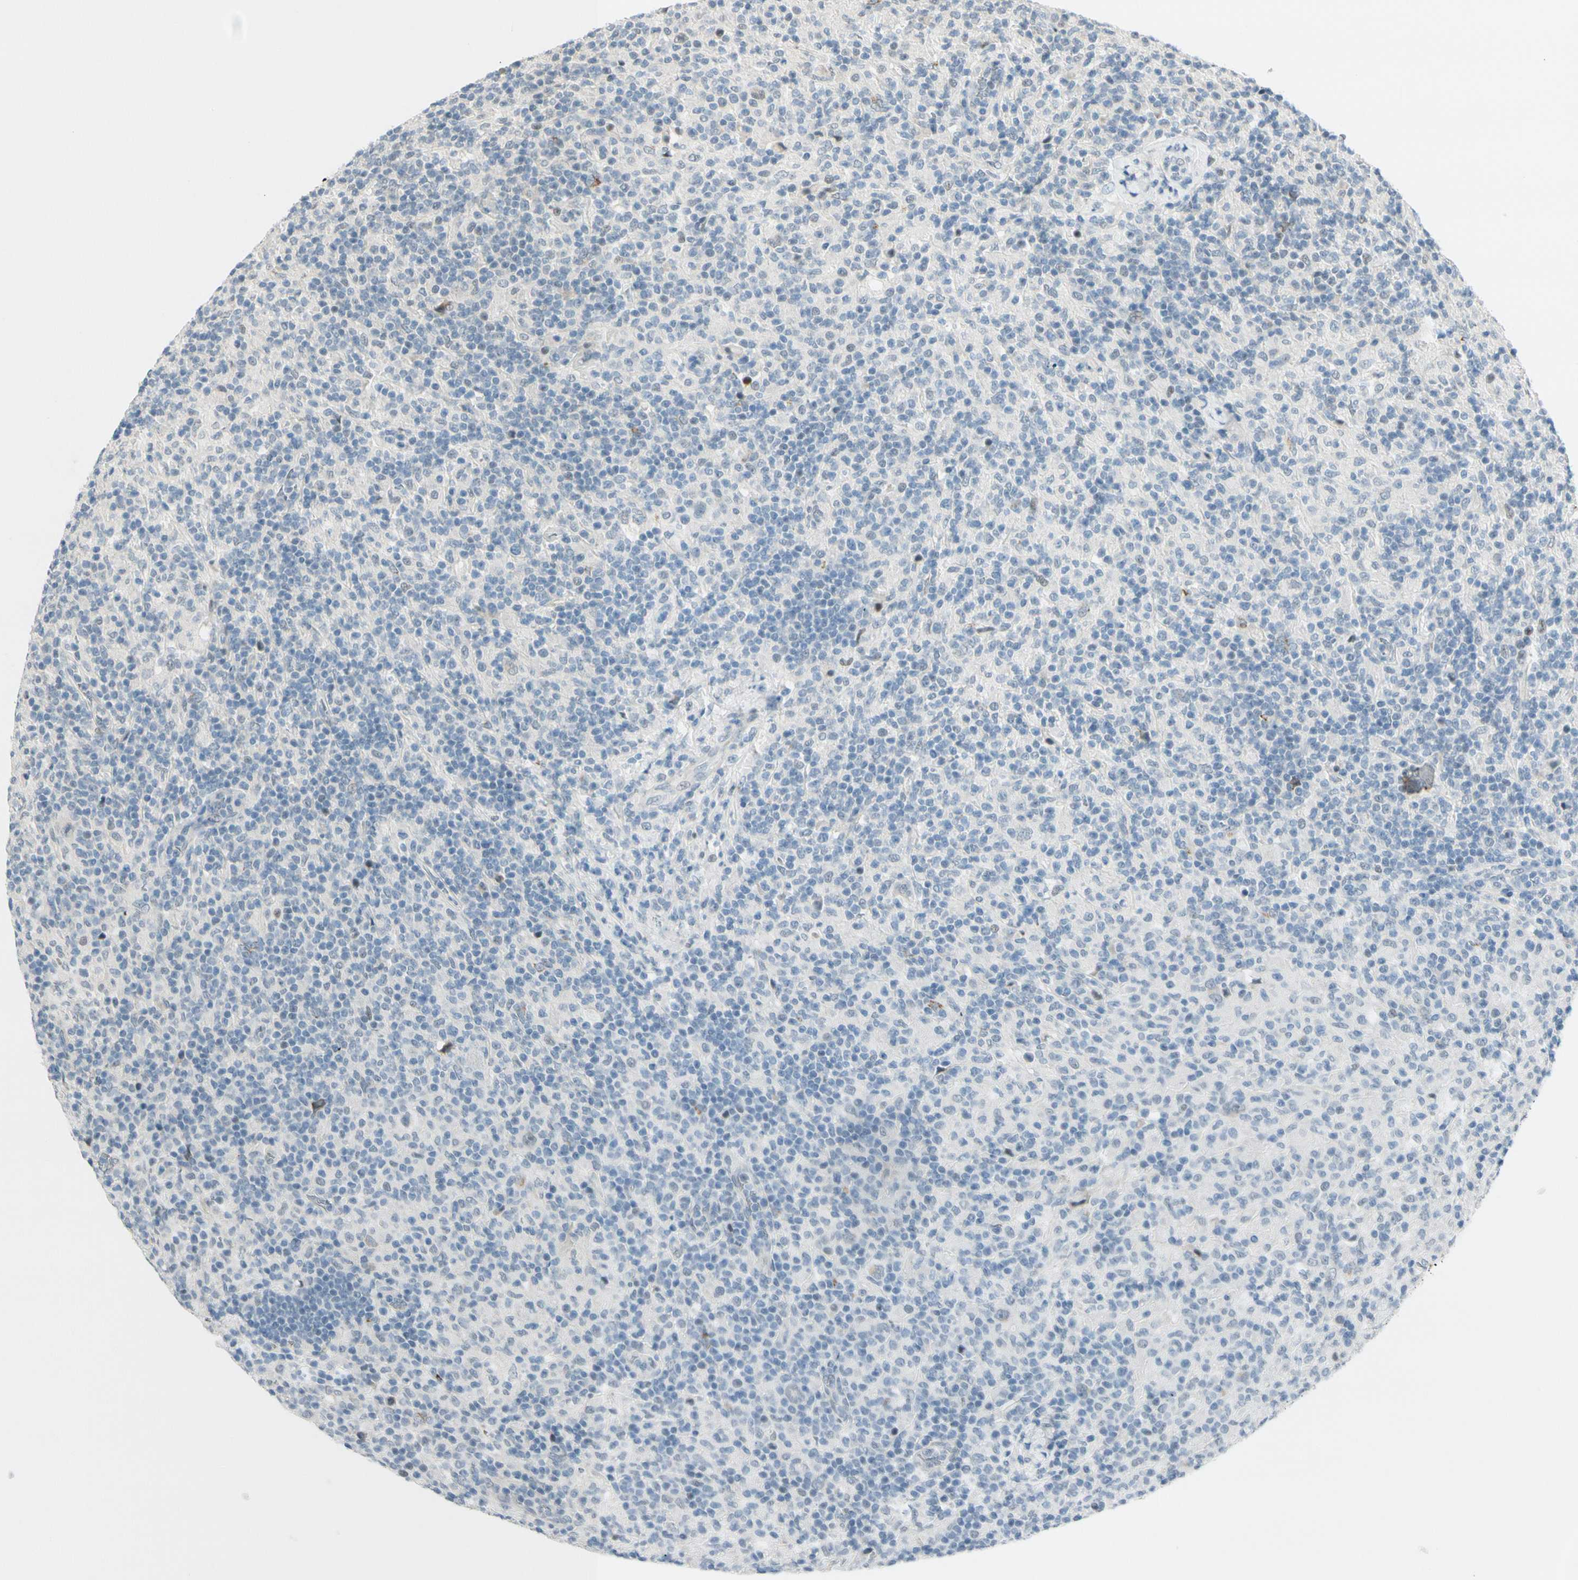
{"staining": {"intensity": "negative", "quantity": "none", "location": "none"}, "tissue": "lymphoma", "cell_type": "Tumor cells", "image_type": "cancer", "snomed": [{"axis": "morphology", "description": "Hodgkin's disease, NOS"}, {"axis": "topography", "description": "Lymph node"}], "caption": "This micrograph is of Hodgkin's disease stained with IHC to label a protein in brown with the nuclei are counter-stained blue. There is no staining in tumor cells.", "gene": "B4GALNT1", "patient": {"sex": "male", "age": 70}}